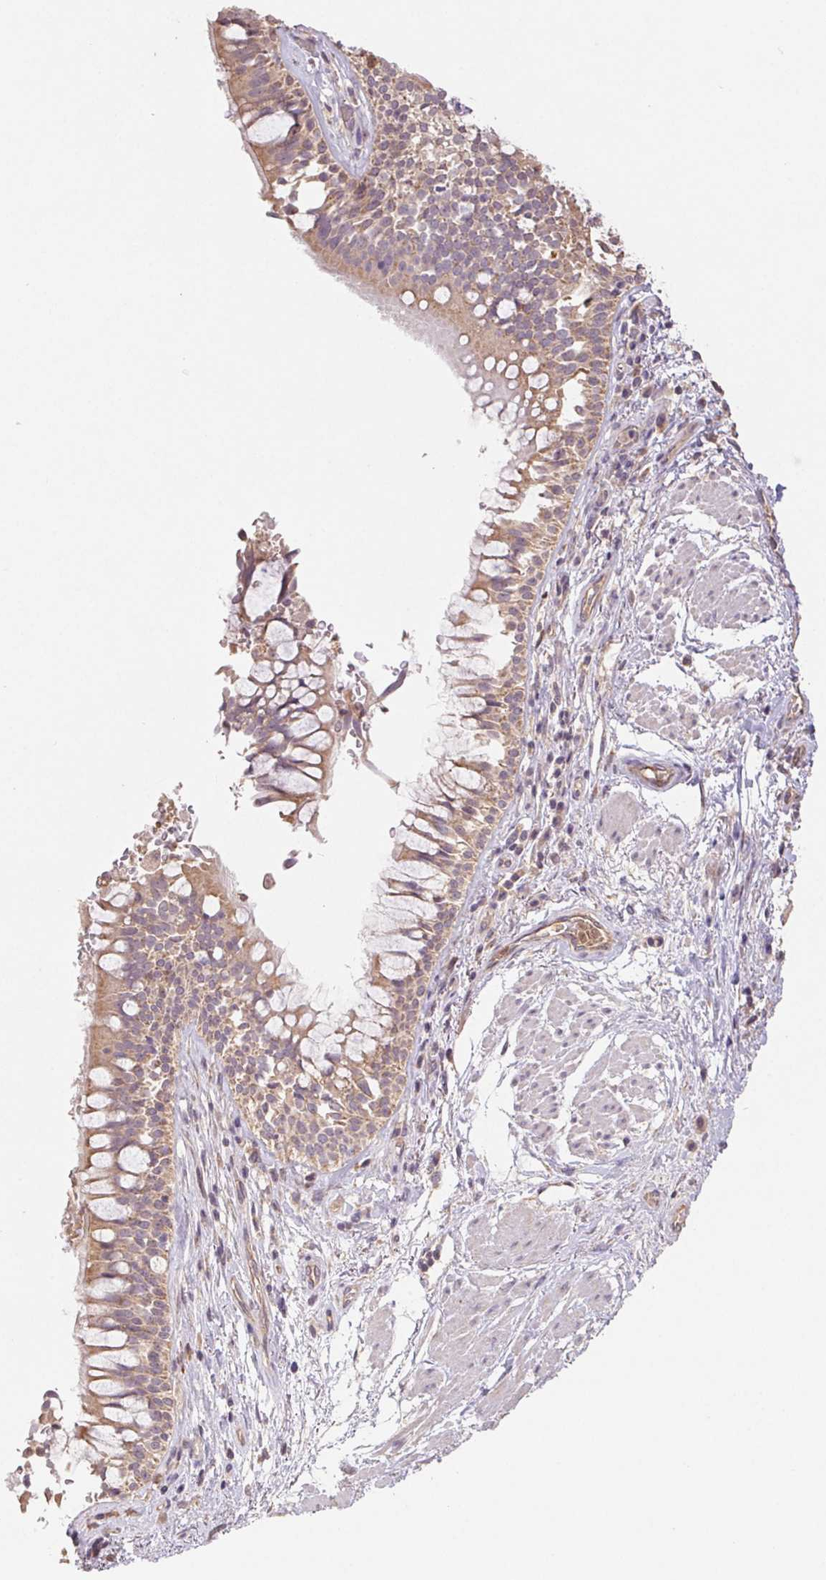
{"staining": {"intensity": "weak", "quantity": "25%-75%", "location": "cytoplasmic/membranous"}, "tissue": "soft tissue", "cell_type": "Chondrocytes", "image_type": "normal", "snomed": [{"axis": "morphology", "description": "Normal tissue, NOS"}, {"axis": "topography", "description": "Cartilage tissue"}, {"axis": "topography", "description": "Bronchus"}], "caption": "Chondrocytes demonstrate low levels of weak cytoplasmic/membranous staining in about 25%-75% of cells in benign soft tissue. The protein of interest is shown in brown color, while the nuclei are stained blue.", "gene": "RAB11A", "patient": {"sex": "male", "age": 64}}